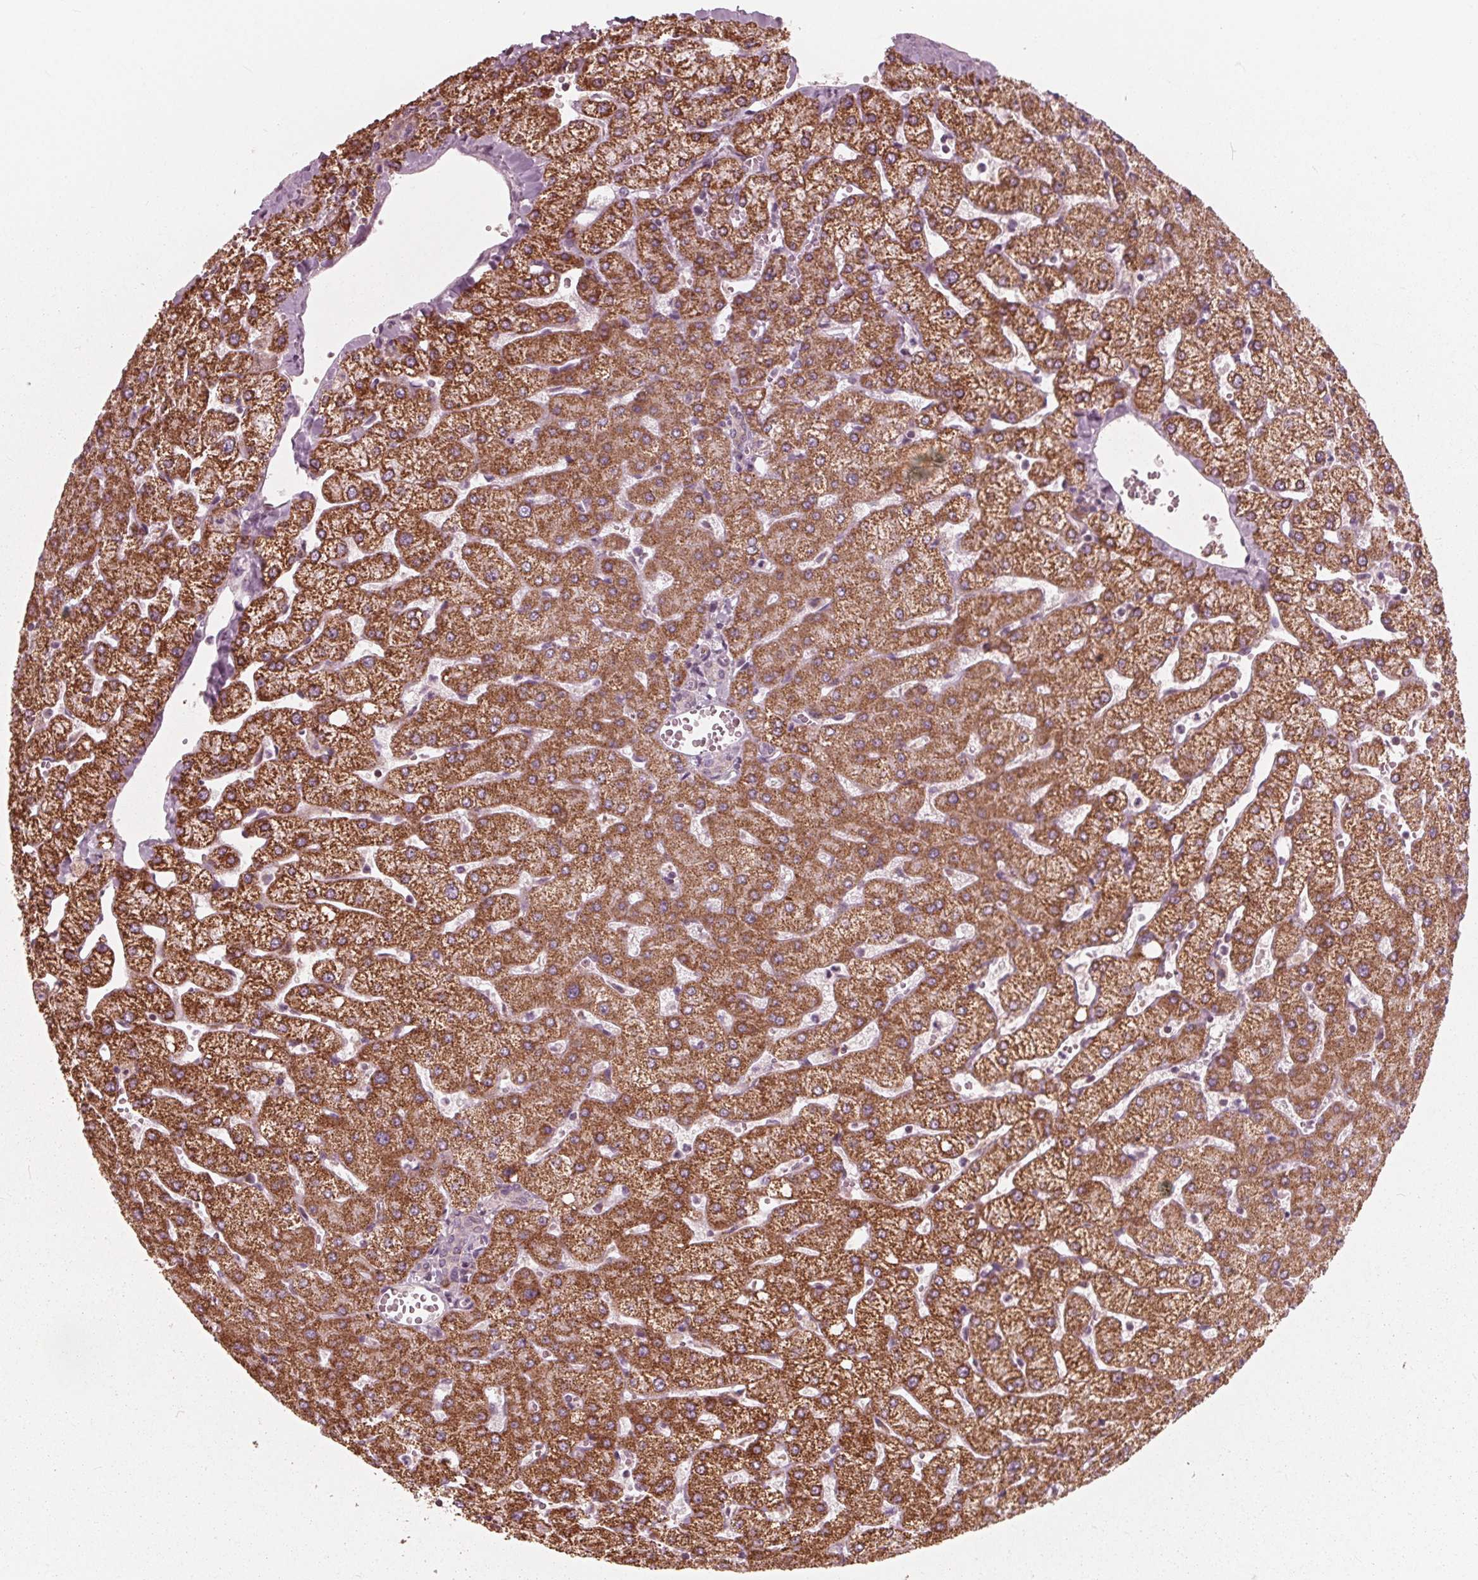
{"staining": {"intensity": "negative", "quantity": "none", "location": "none"}, "tissue": "liver", "cell_type": "Cholangiocytes", "image_type": "normal", "snomed": [{"axis": "morphology", "description": "Normal tissue, NOS"}, {"axis": "topography", "description": "Liver"}], "caption": "This image is of benign liver stained with immunohistochemistry (IHC) to label a protein in brown with the nuclei are counter-stained blue. There is no staining in cholangiocytes.", "gene": "DCAF4L2", "patient": {"sex": "female", "age": 54}}